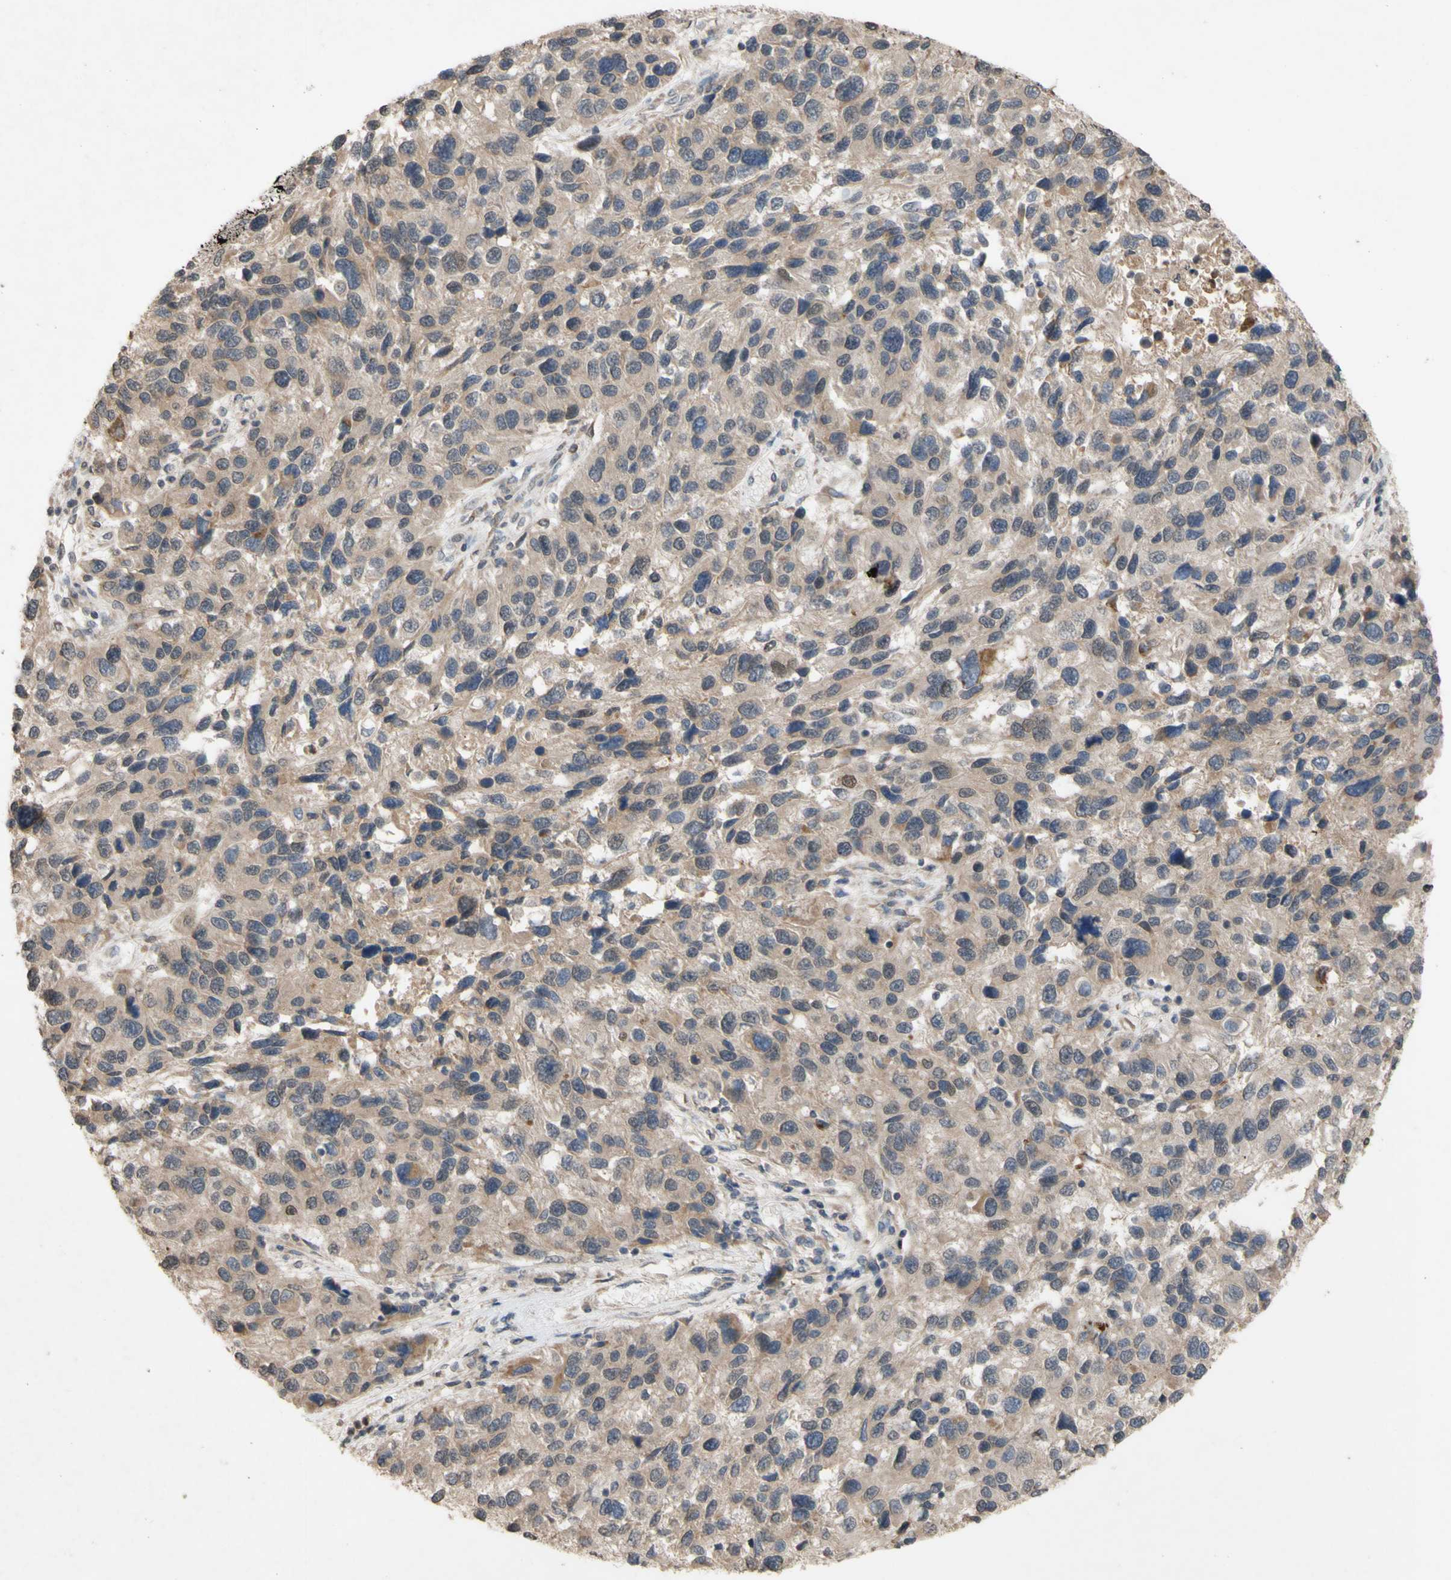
{"staining": {"intensity": "weak", "quantity": ">75%", "location": "cytoplasmic/membranous"}, "tissue": "melanoma", "cell_type": "Tumor cells", "image_type": "cancer", "snomed": [{"axis": "morphology", "description": "Malignant melanoma, NOS"}, {"axis": "topography", "description": "Skin"}], "caption": "A micrograph of melanoma stained for a protein displays weak cytoplasmic/membranous brown staining in tumor cells. (Stains: DAB in brown, nuclei in blue, Microscopy: brightfield microscopy at high magnification).", "gene": "NECTIN3", "patient": {"sex": "male", "age": 53}}